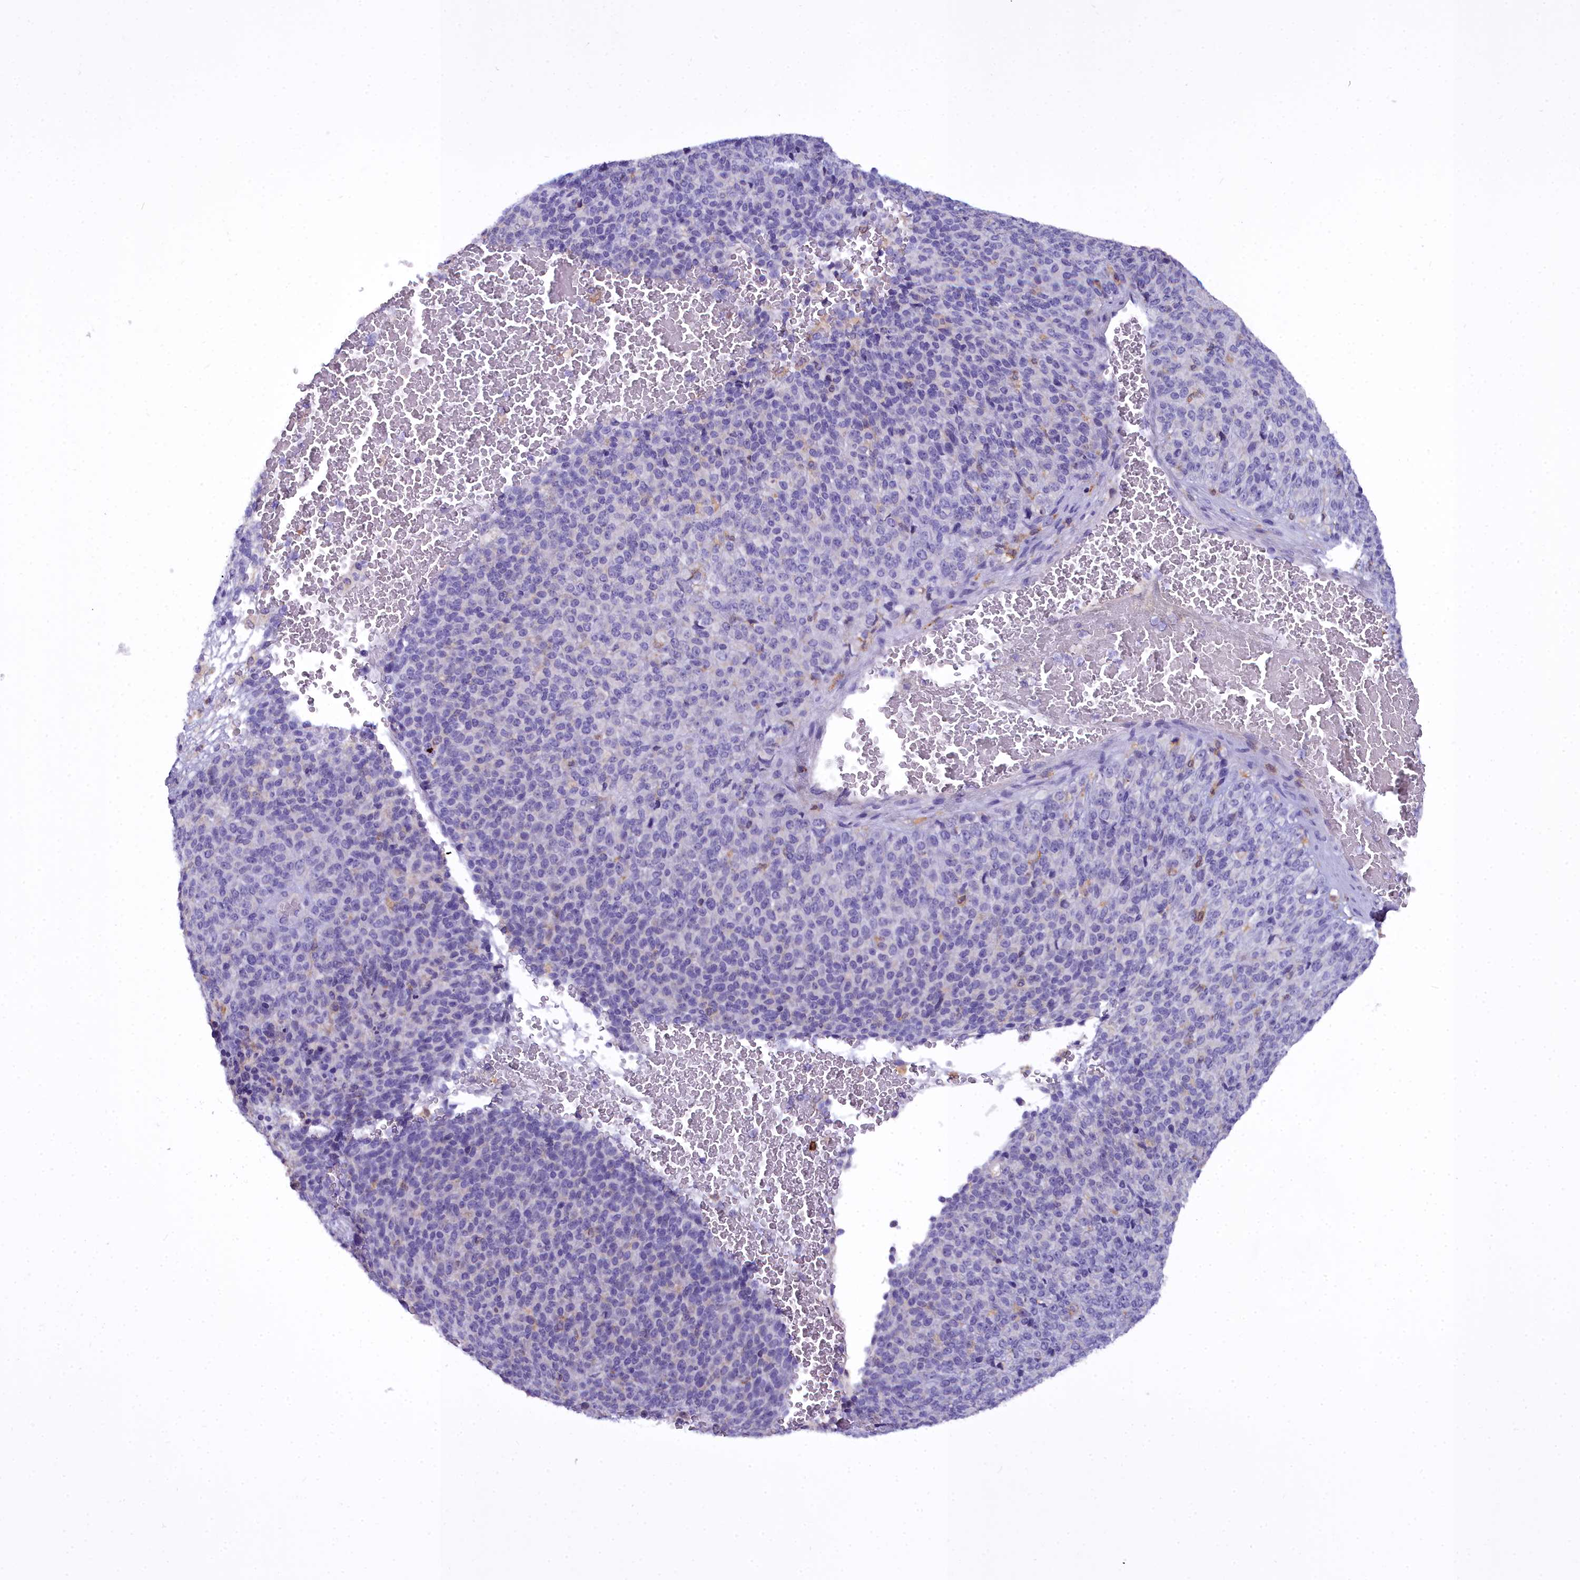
{"staining": {"intensity": "negative", "quantity": "none", "location": "none"}, "tissue": "melanoma", "cell_type": "Tumor cells", "image_type": "cancer", "snomed": [{"axis": "morphology", "description": "Malignant melanoma, Metastatic site"}, {"axis": "topography", "description": "Brain"}], "caption": "Melanoma was stained to show a protein in brown. There is no significant staining in tumor cells. (Stains: DAB (3,3'-diaminobenzidine) immunohistochemistry with hematoxylin counter stain, Microscopy: brightfield microscopy at high magnification).", "gene": "BLNK", "patient": {"sex": "female", "age": 56}}